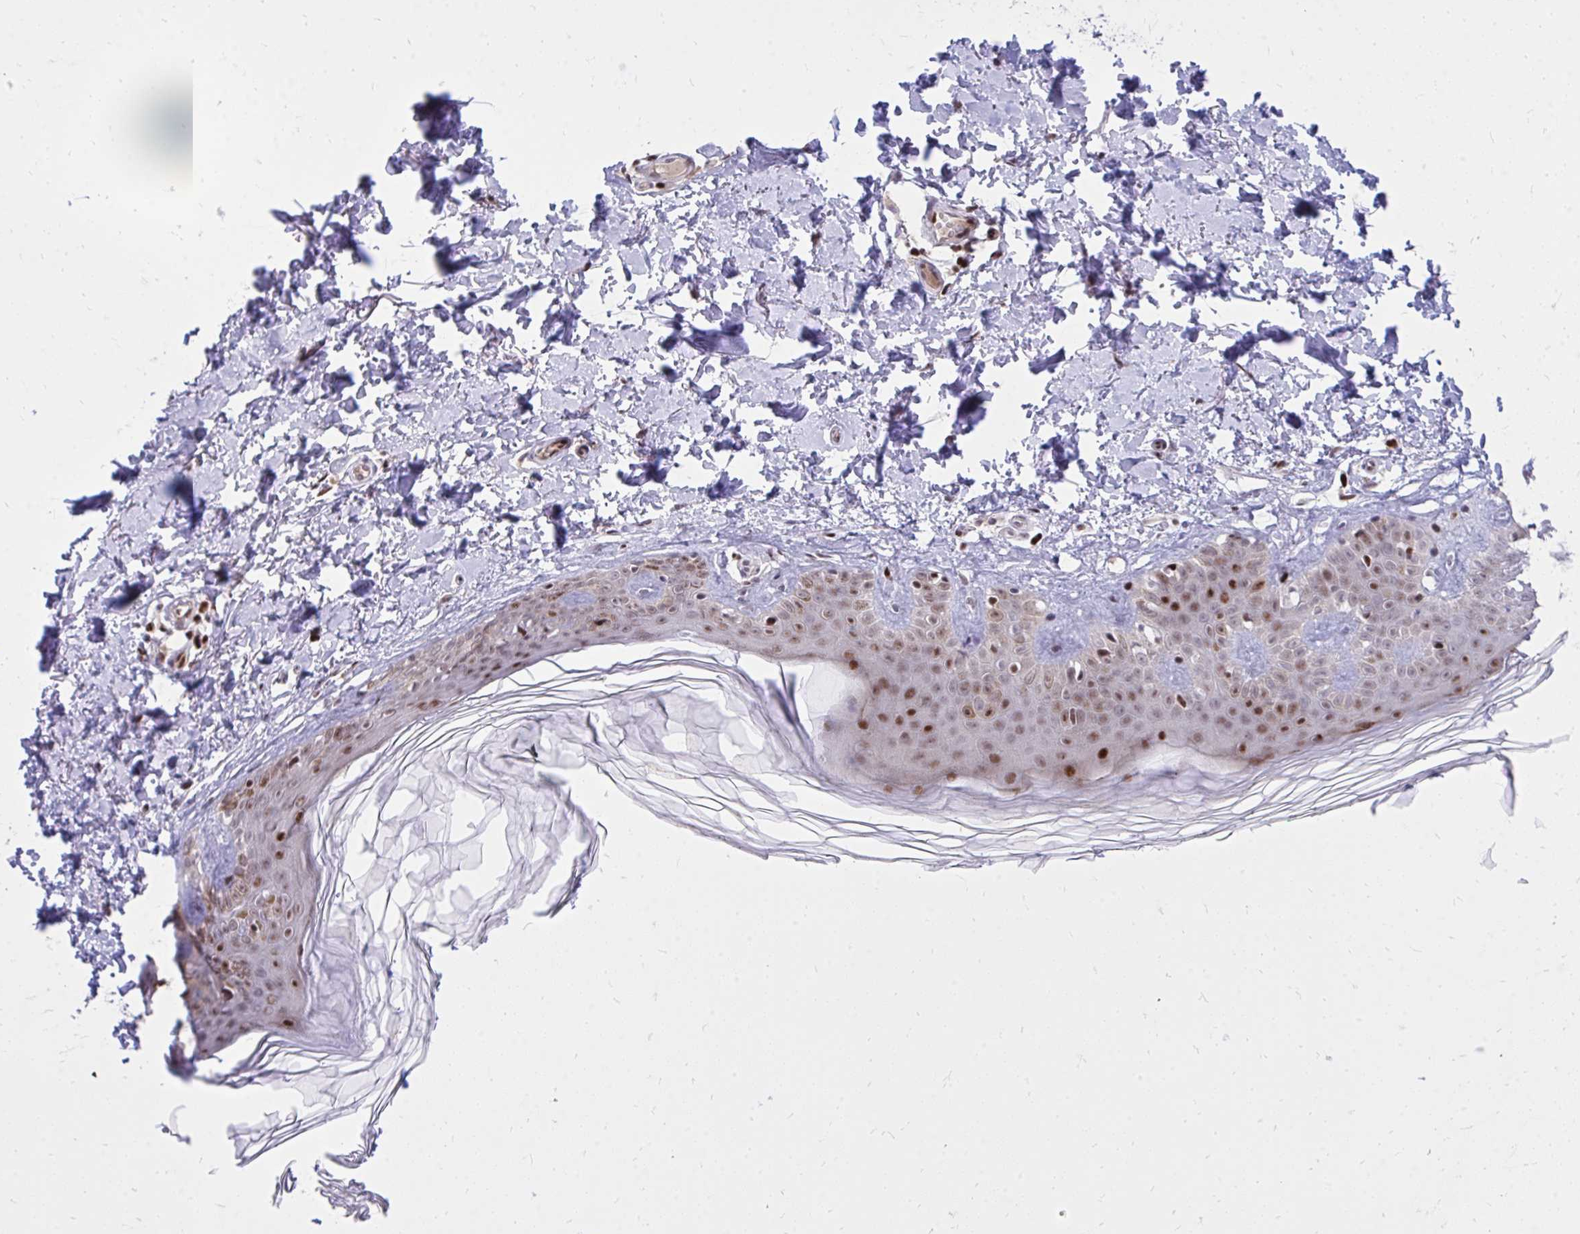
{"staining": {"intensity": "negative", "quantity": "none", "location": "none"}, "tissue": "skin", "cell_type": "Fibroblasts", "image_type": "normal", "snomed": [{"axis": "morphology", "description": "Normal tissue, NOS"}, {"axis": "topography", "description": "Skin"}, {"axis": "topography", "description": "Peripheral nerve tissue"}], "caption": "Histopathology image shows no protein staining in fibroblasts of unremarkable skin.", "gene": "C14orf39", "patient": {"sex": "female", "age": 45}}